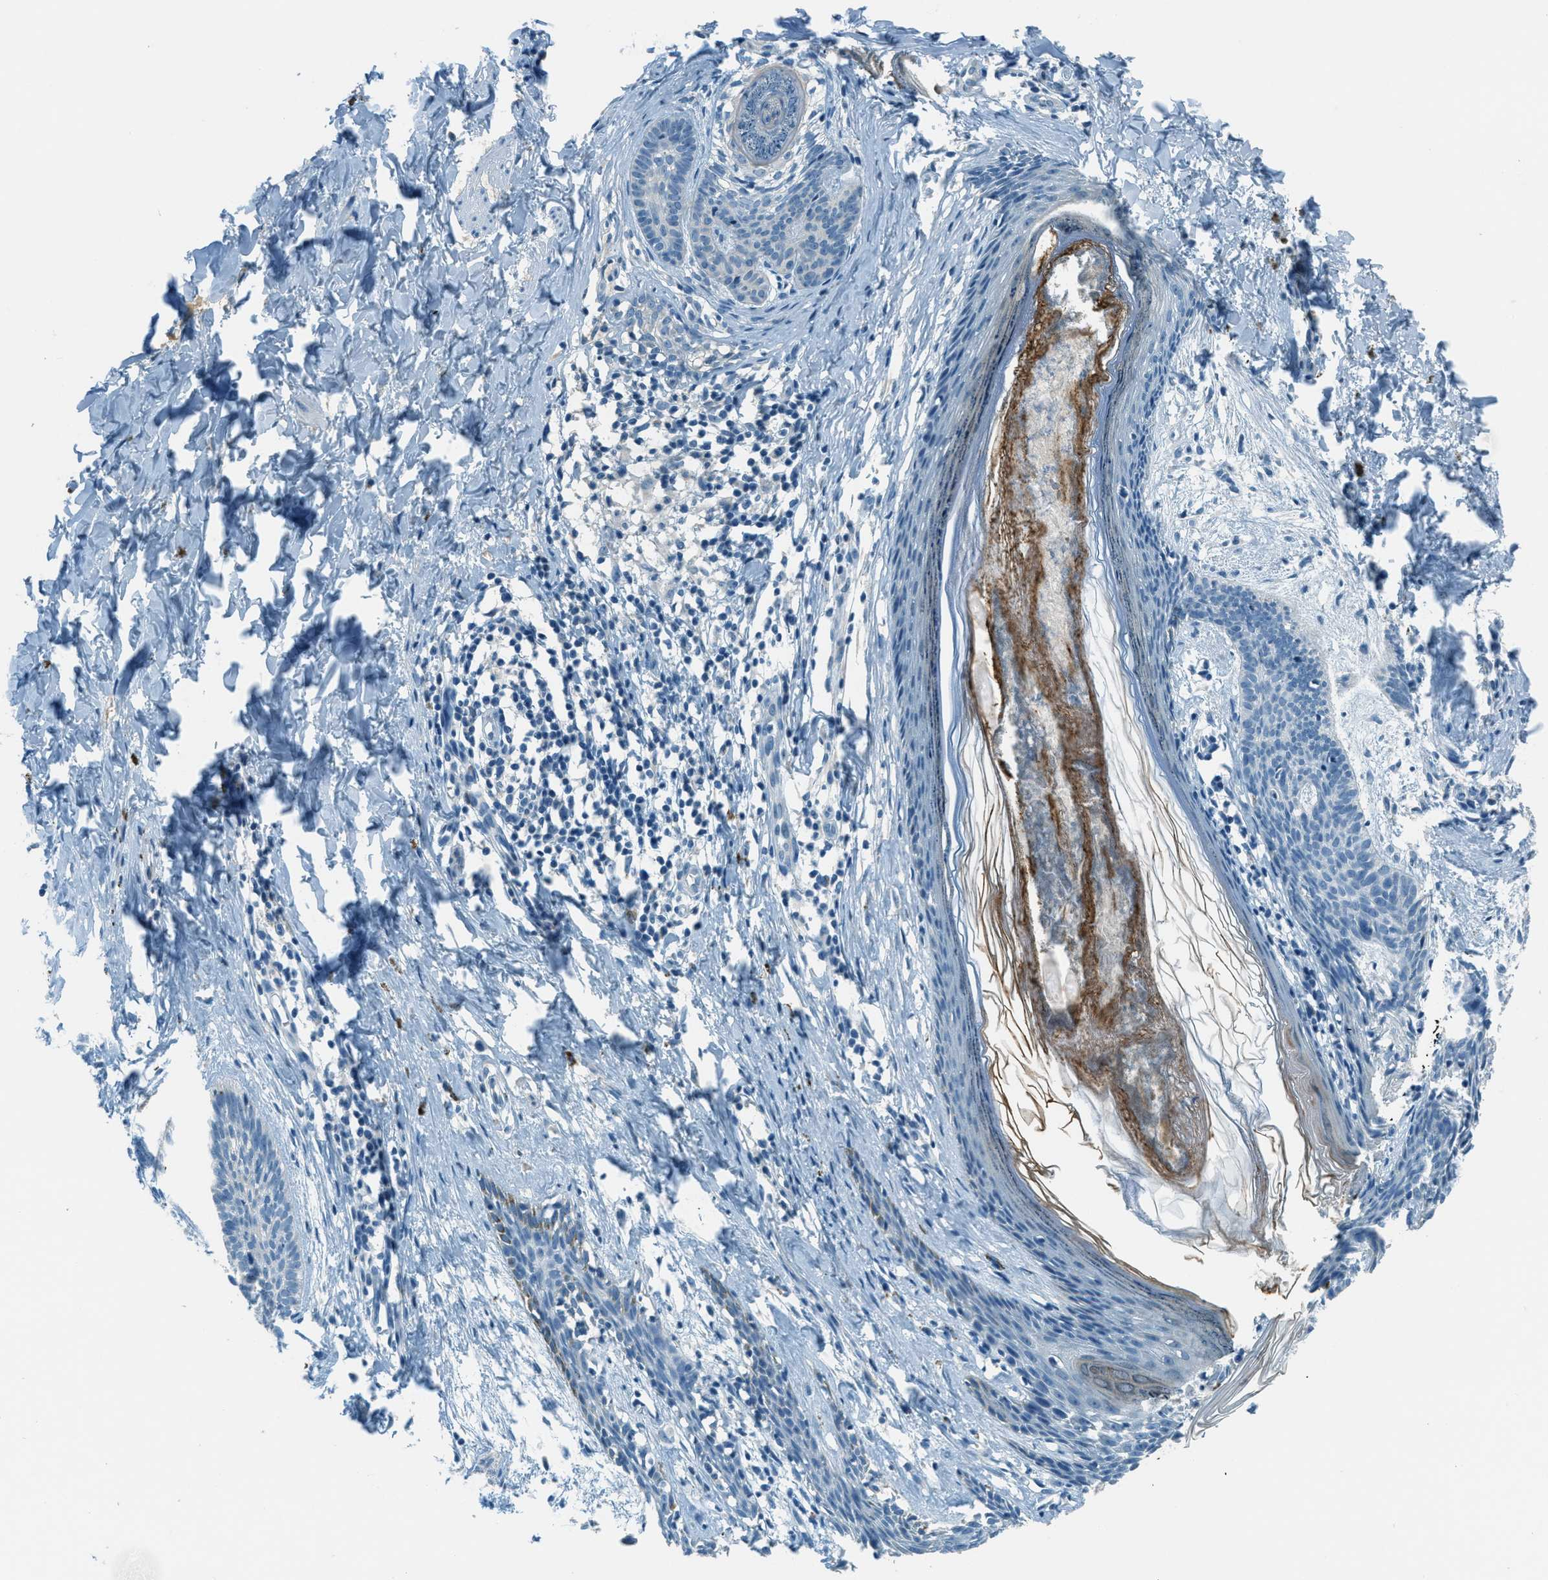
{"staining": {"intensity": "moderate", "quantity": "<25%", "location": "cytoplasmic/membranous"}, "tissue": "skin cancer", "cell_type": "Tumor cells", "image_type": "cancer", "snomed": [{"axis": "morphology", "description": "Basal cell carcinoma"}, {"axis": "topography", "description": "Skin"}], "caption": "Immunohistochemical staining of skin cancer (basal cell carcinoma) demonstrates low levels of moderate cytoplasmic/membranous positivity in about <25% of tumor cells. The protein of interest is shown in brown color, while the nuclei are stained blue.", "gene": "MSLN", "patient": {"sex": "male", "age": 60}}